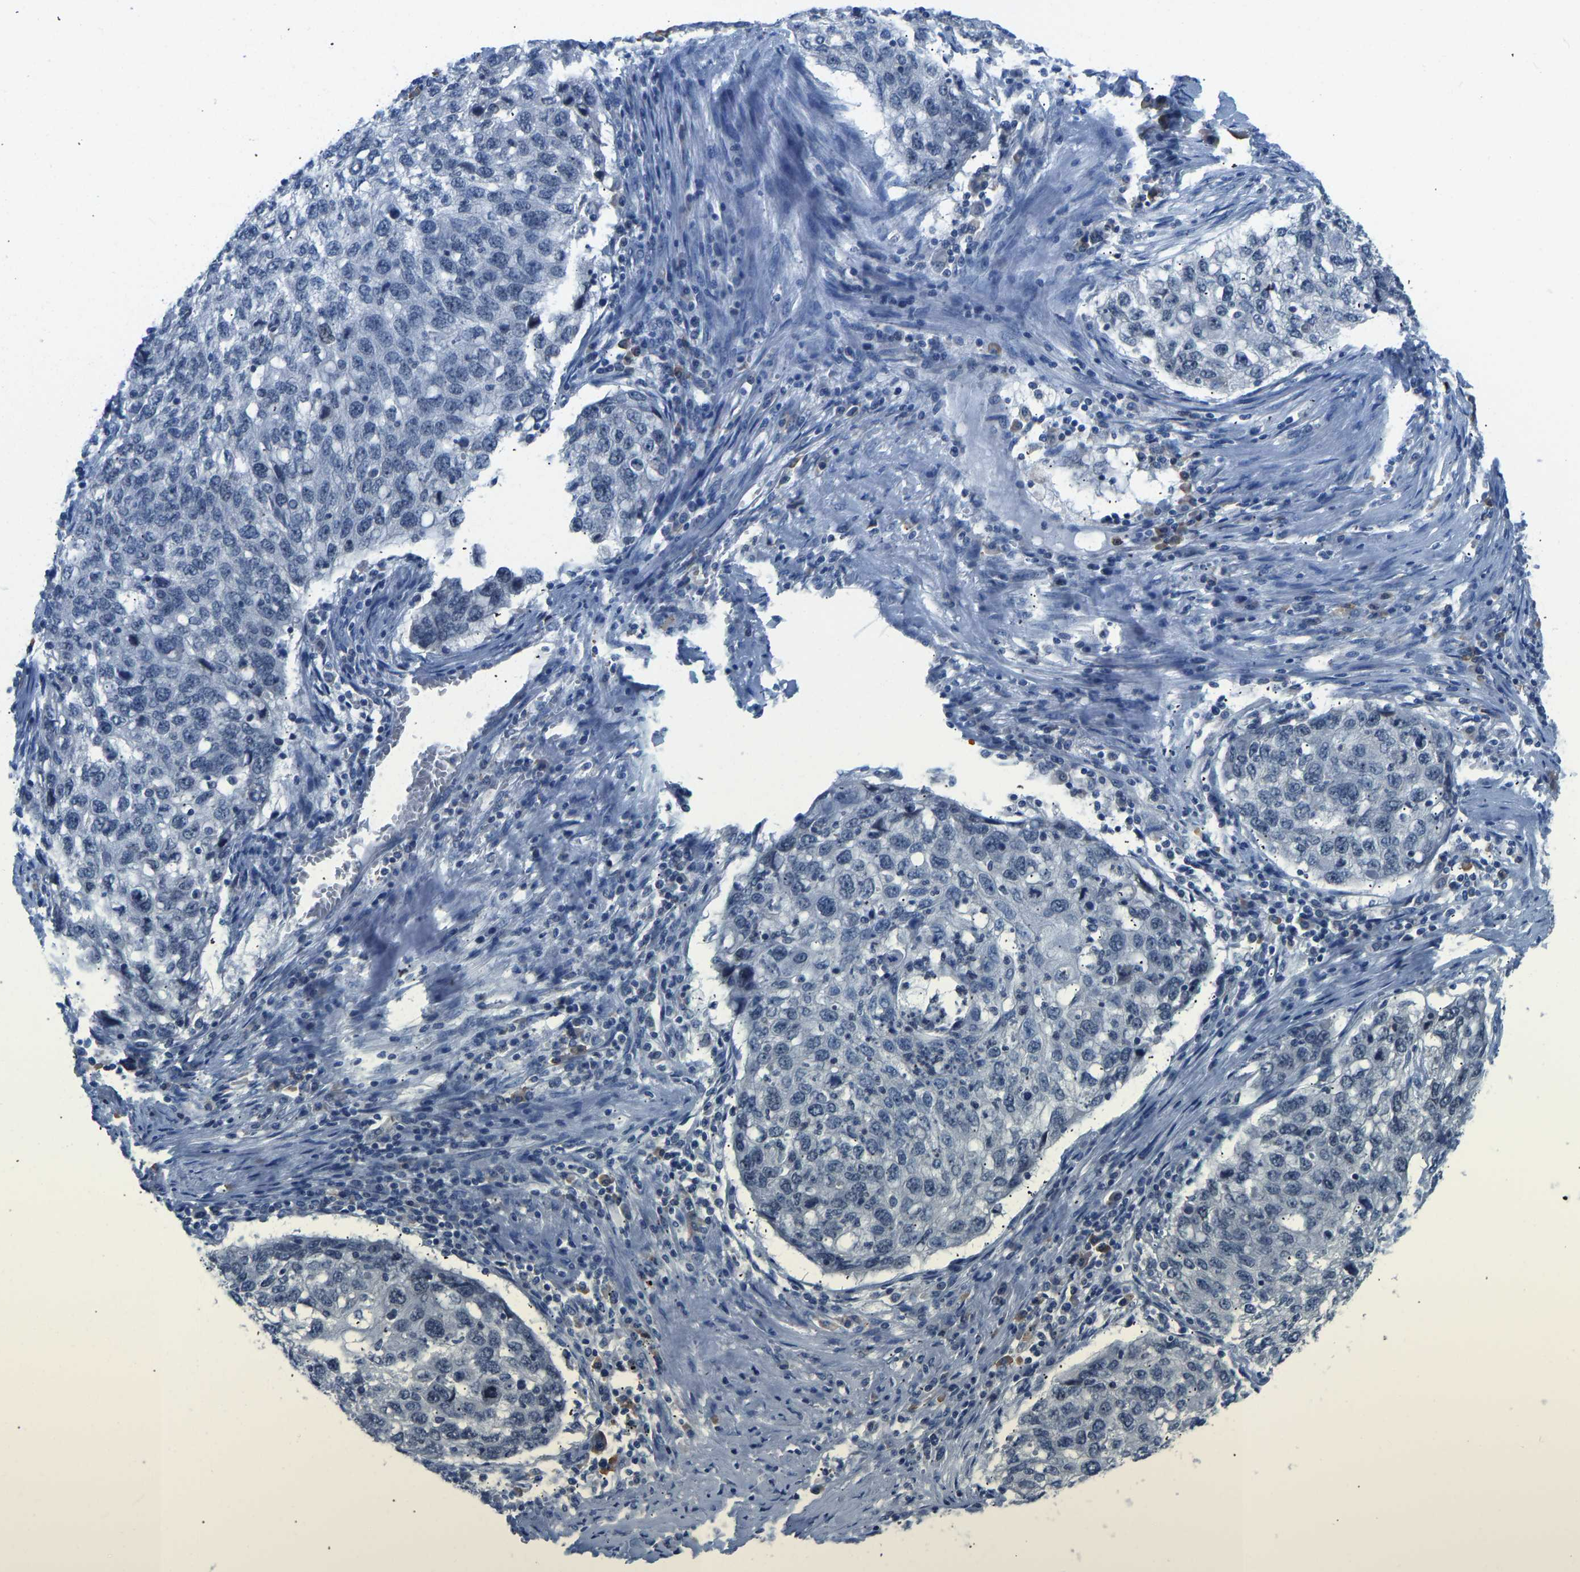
{"staining": {"intensity": "negative", "quantity": "none", "location": "none"}, "tissue": "lung cancer", "cell_type": "Tumor cells", "image_type": "cancer", "snomed": [{"axis": "morphology", "description": "Squamous cell carcinoma, NOS"}, {"axis": "topography", "description": "Lung"}], "caption": "Tumor cells are negative for brown protein staining in lung cancer (squamous cell carcinoma).", "gene": "VRK1", "patient": {"sex": "female", "age": 63}}